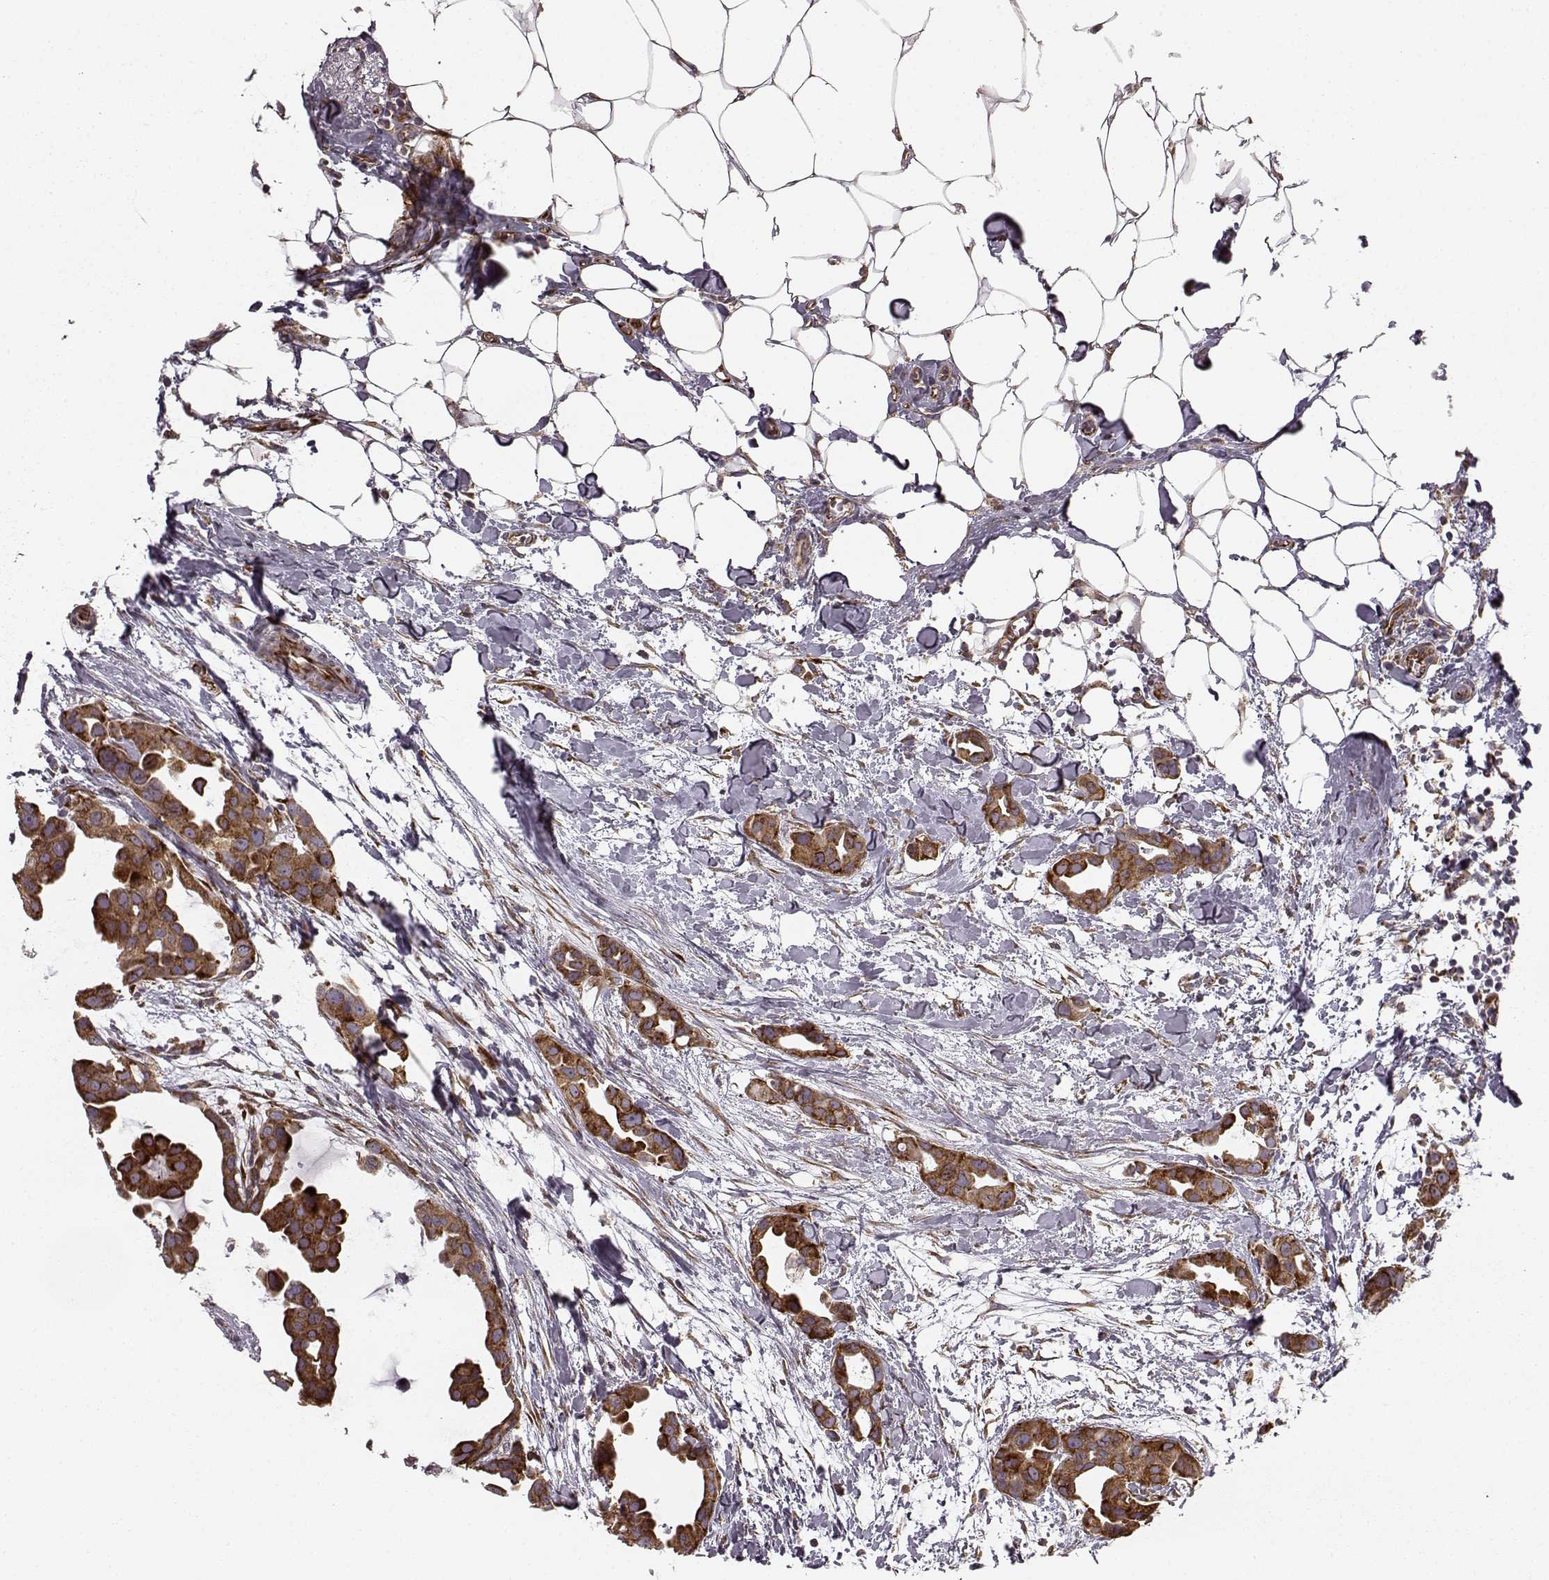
{"staining": {"intensity": "strong", "quantity": "25%-75%", "location": "cytoplasmic/membranous"}, "tissue": "breast cancer", "cell_type": "Tumor cells", "image_type": "cancer", "snomed": [{"axis": "morphology", "description": "Duct carcinoma"}, {"axis": "topography", "description": "Breast"}], "caption": "Protein staining of breast cancer tissue shows strong cytoplasmic/membranous staining in about 25%-75% of tumor cells.", "gene": "TMEM14A", "patient": {"sex": "female", "age": 38}}